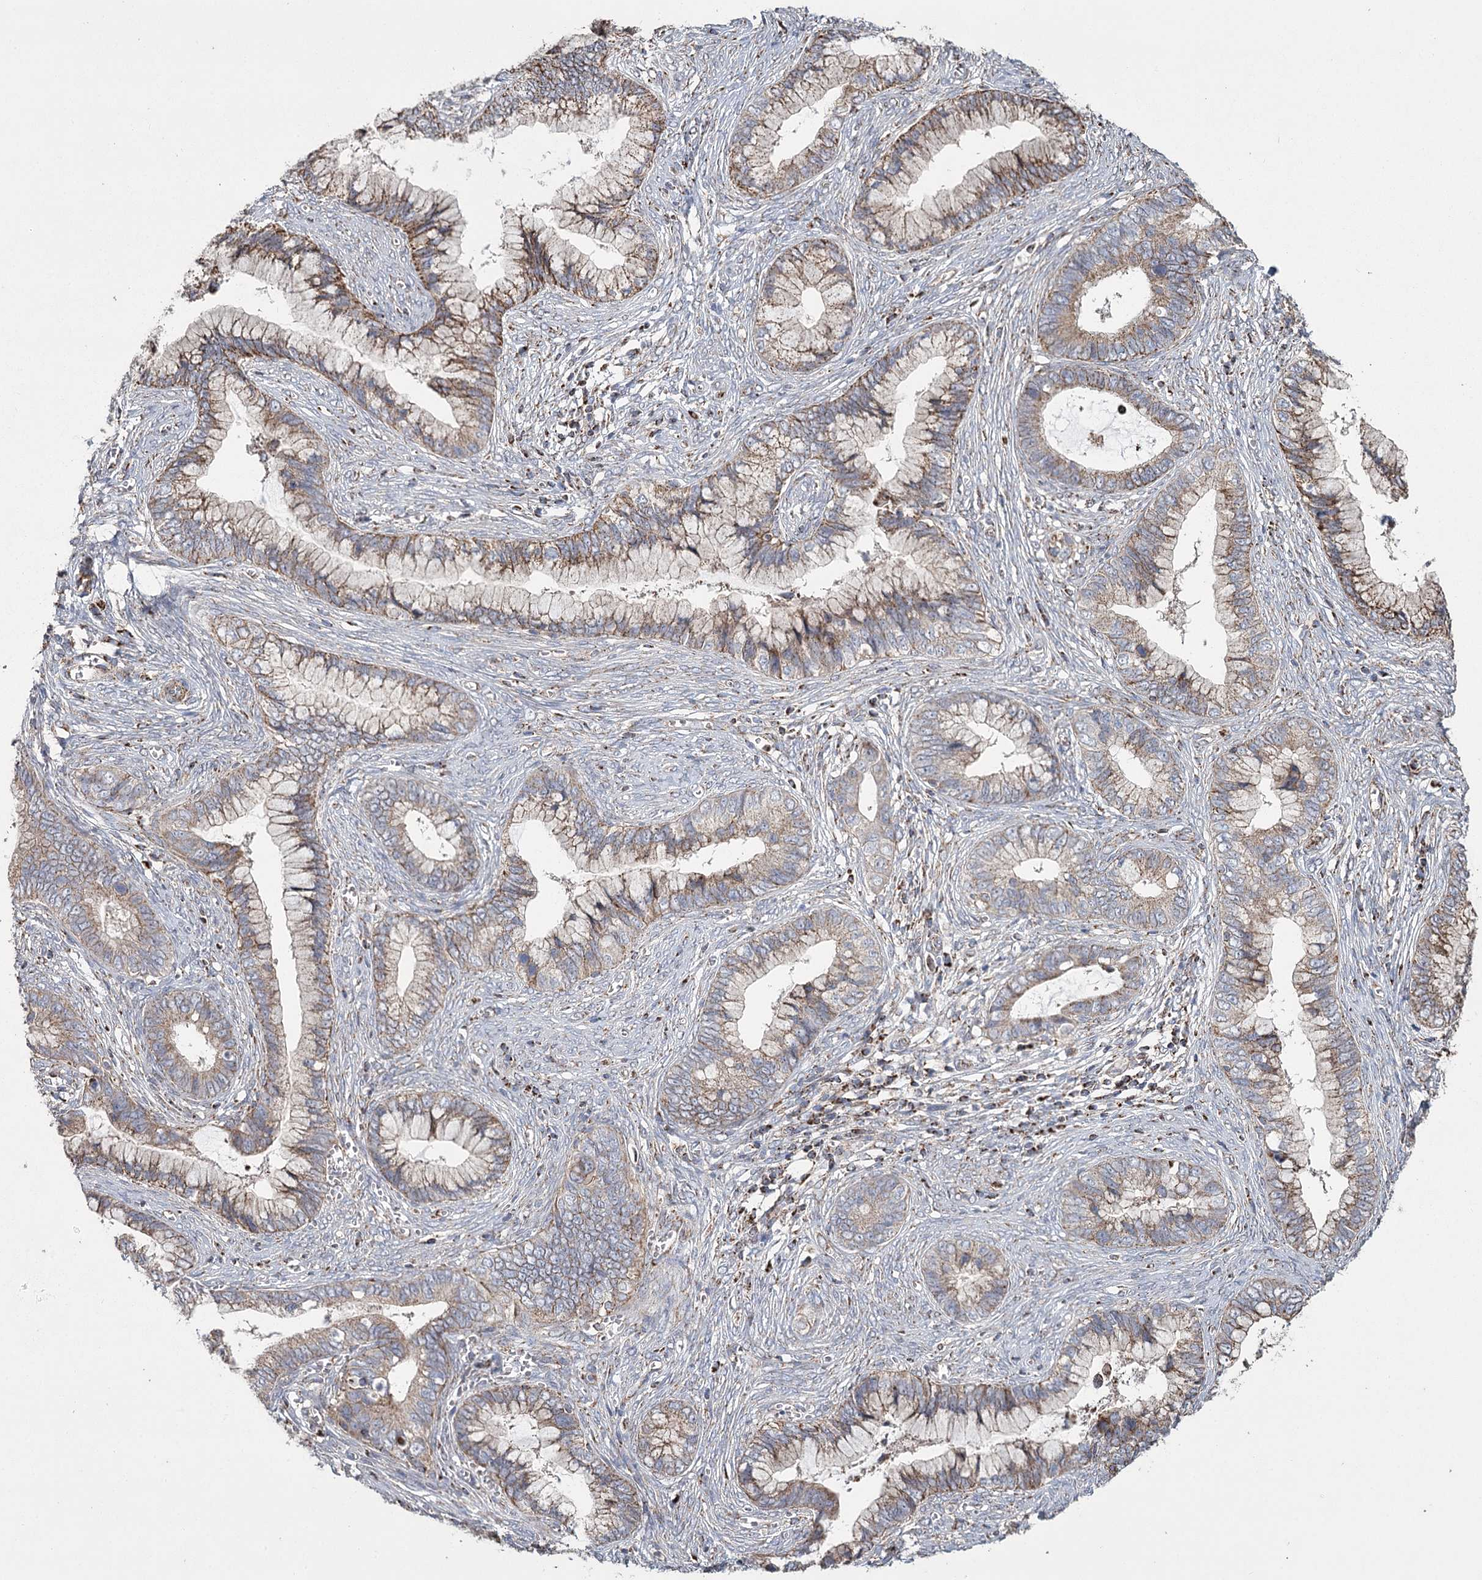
{"staining": {"intensity": "moderate", "quantity": "25%-75%", "location": "cytoplasmic/membranous"}, "tissue": "cervical cancer", "cell_type": "Tumor cells", "image_type": "cancer", "snomed": [{"axis": "morphology", "description": "Adenocarcinoma, NOS"}, {"axis": "topography", "description": "Cervix"}], "caption": "About 25%-75% of tumor cells in human cervical cancer demonstrate moderate cytoplasmic/membranous protein positivity as visualized by brown immunohistochemical staining.", "gene": "RANBP3L", "patient": {"sex": "female", "age": 44}}